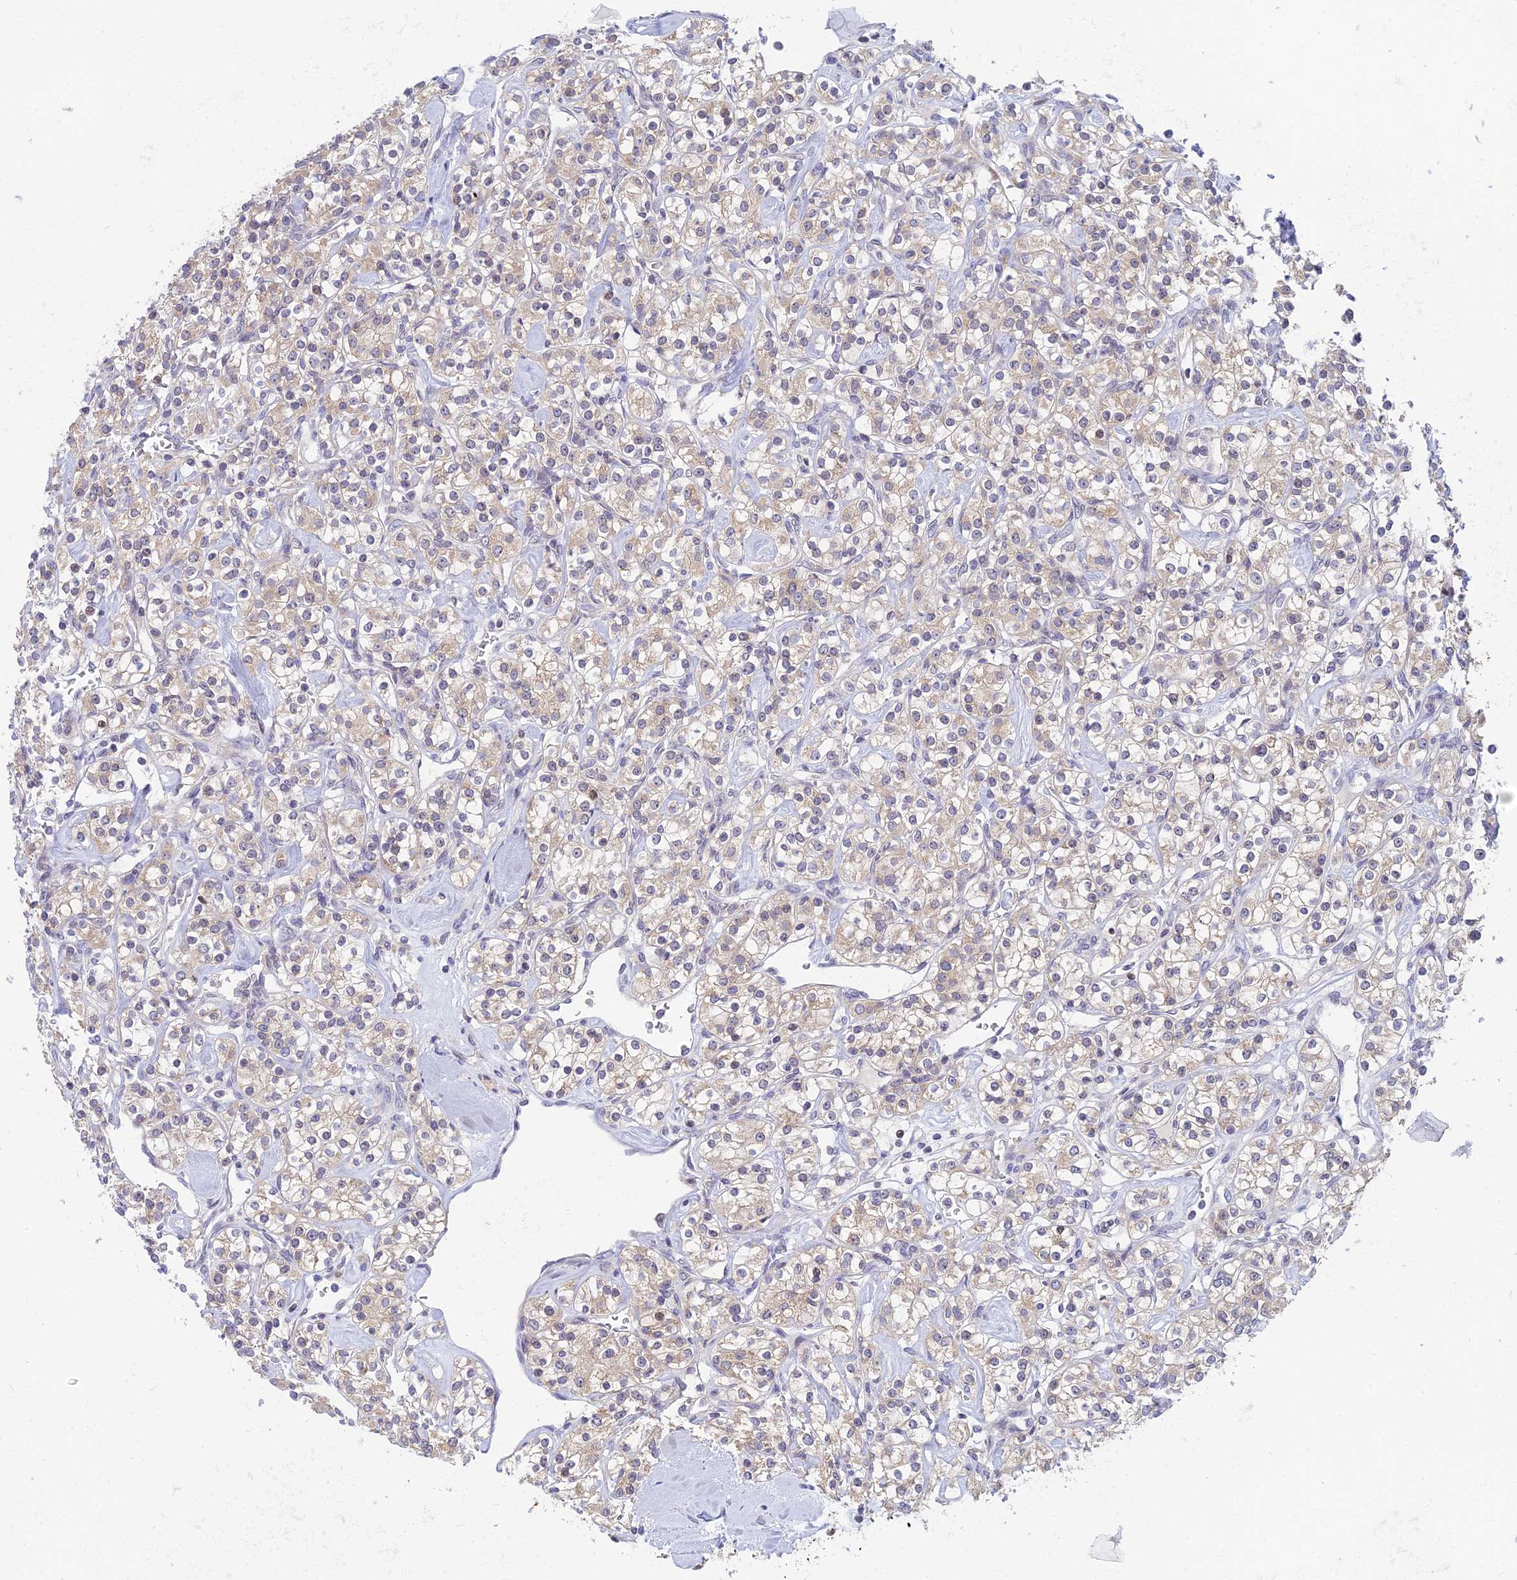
{"staining": {"intensity": "weak", "quantity": "25%-75%", "location": "cytoplasmic/membranous"}, "tissue": "renal cancer", "cell_type": "Tumor cells", "image_type": "cancer", "snomed": [{"axis": "morphology", "description": "Adenocarcinoma, NOS"}, {"axis": "topography", "description": "Kidney"}], "caption": "A brown stain shows weak cytoplasmic/membranous staining of a protein in human adenocarcinoma (renal) tumor cells.", "gene": "ELOA2", "patient": {"sex": "male", "age": 77}}